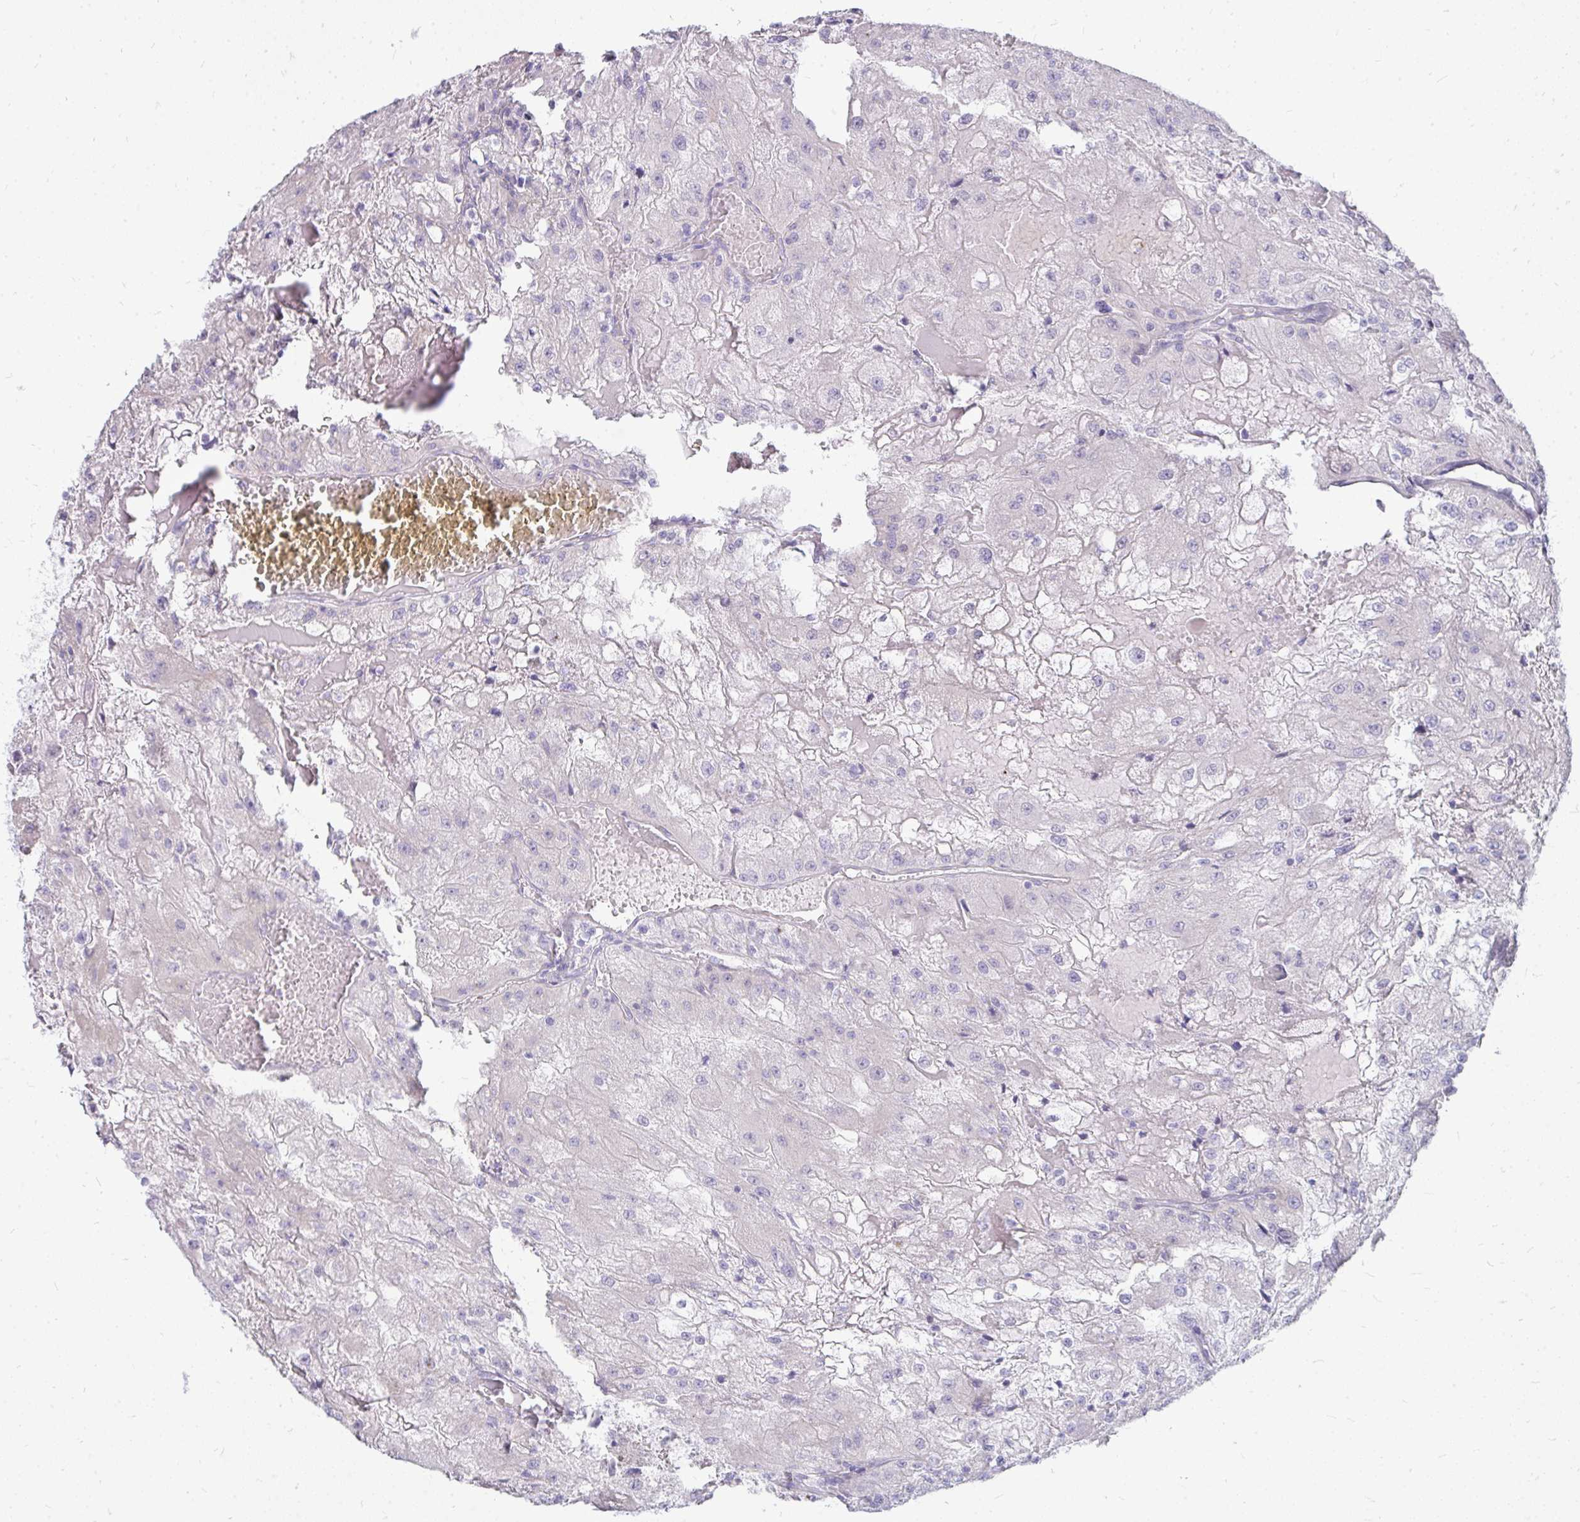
{"staining": {"intensity": "negative", "quantity": "none", "location": "none"}, "tissue": "renal cancer", "cell_type": "Tumor cells", "image_type": "cancer", "snomed": [{"axis": "morphology", "description": "Adenocarcinoma, NOS"}, {"axis": "topography", "description": "Kidney"}], "caption": "Immunohistochemical staining of adenocarcinoma (renal) demonstrates no significant positivity in tumor cells.", "gene": "TSPEAR", "patient": {"sex": "female", "age": 74}}